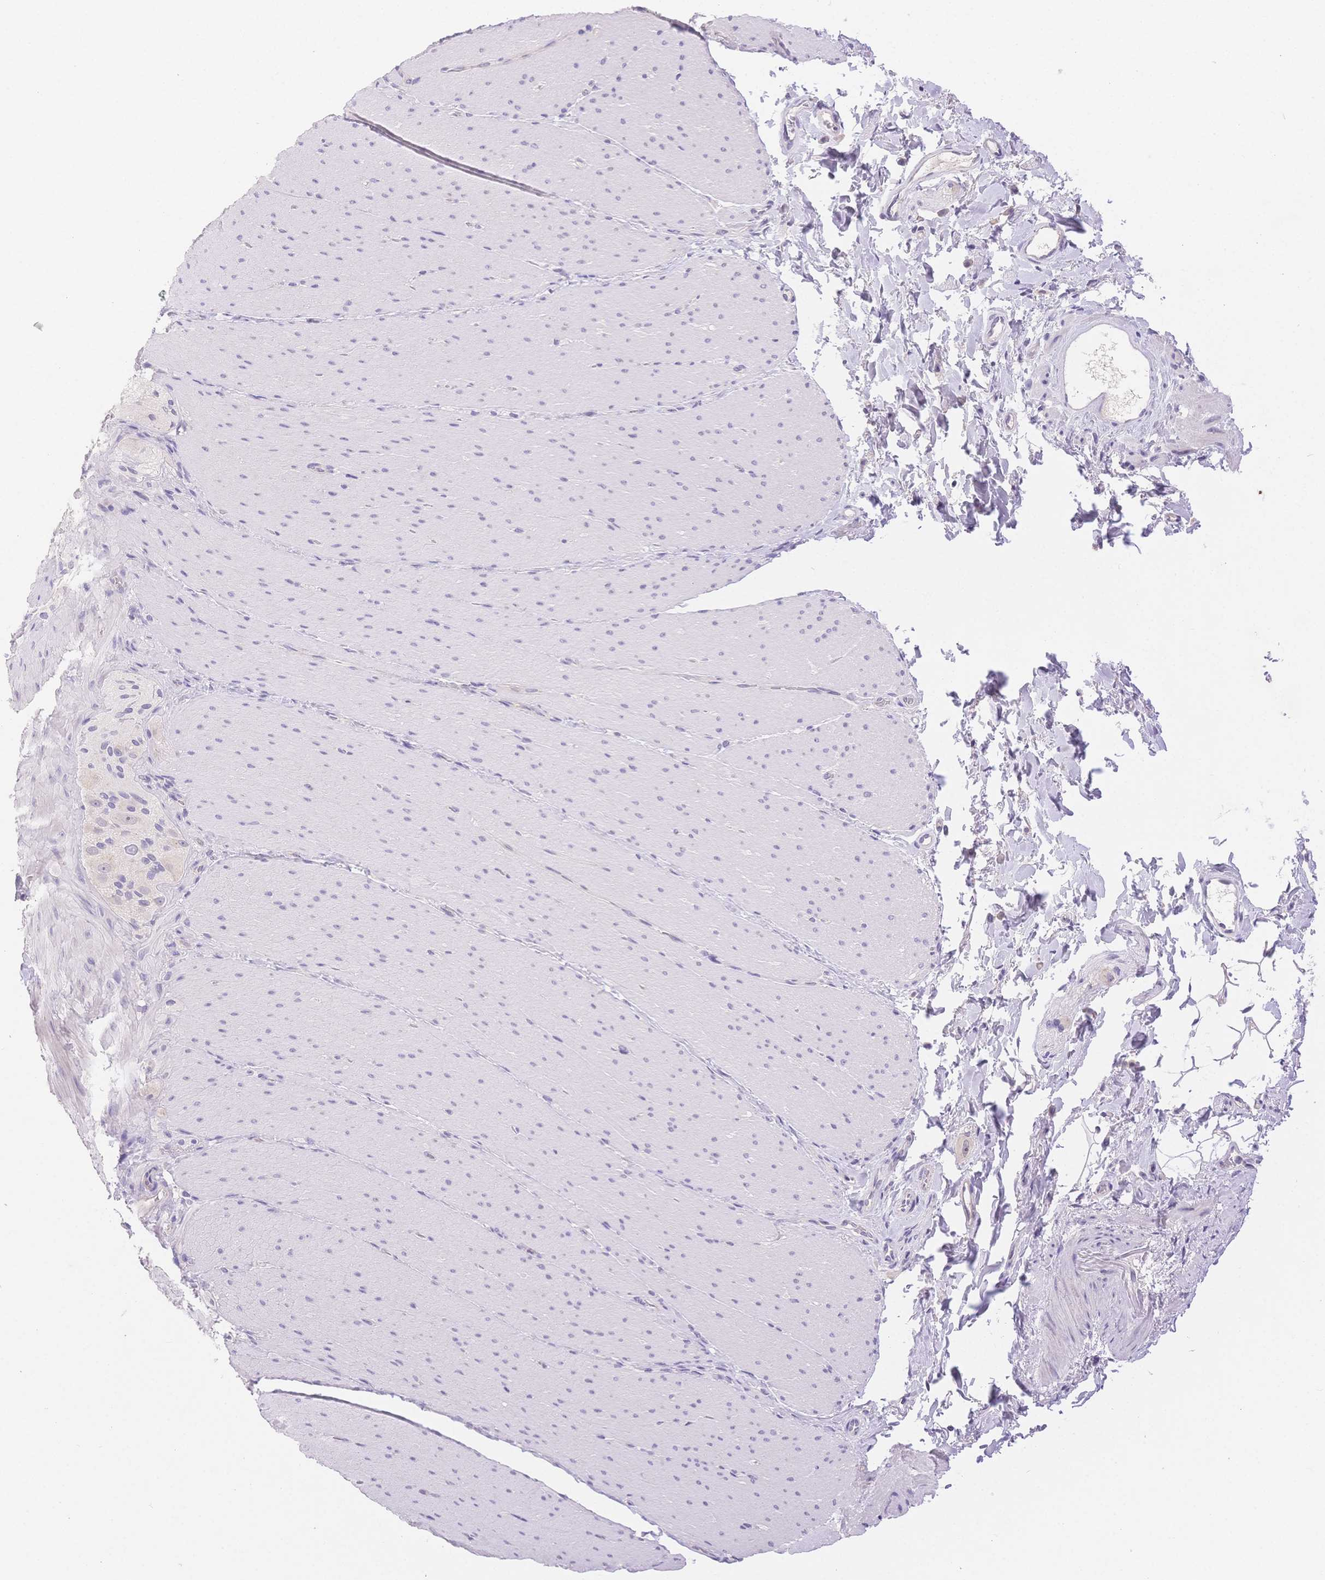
{"staining": {"intensity": "negative", "quantity": "none", "location": "none"}, "tissue": "smooth muscle", "cell_type": "Smooth muscle cells", "image_type": "normal", "snomed": [{"axis": "morphology", "description": "Normal tissue, NOS"}, {"axis": "topography", "description": "Smooth muscle"}, {"axis": "topography", "description": "Colon"}], "caption": "Smooth muscle stained for a protein using immunohistochemistry displays no positivity smooth muscle cells.", "gene": "MYOM1", "patient": {"sex": "male", "age": 73}}